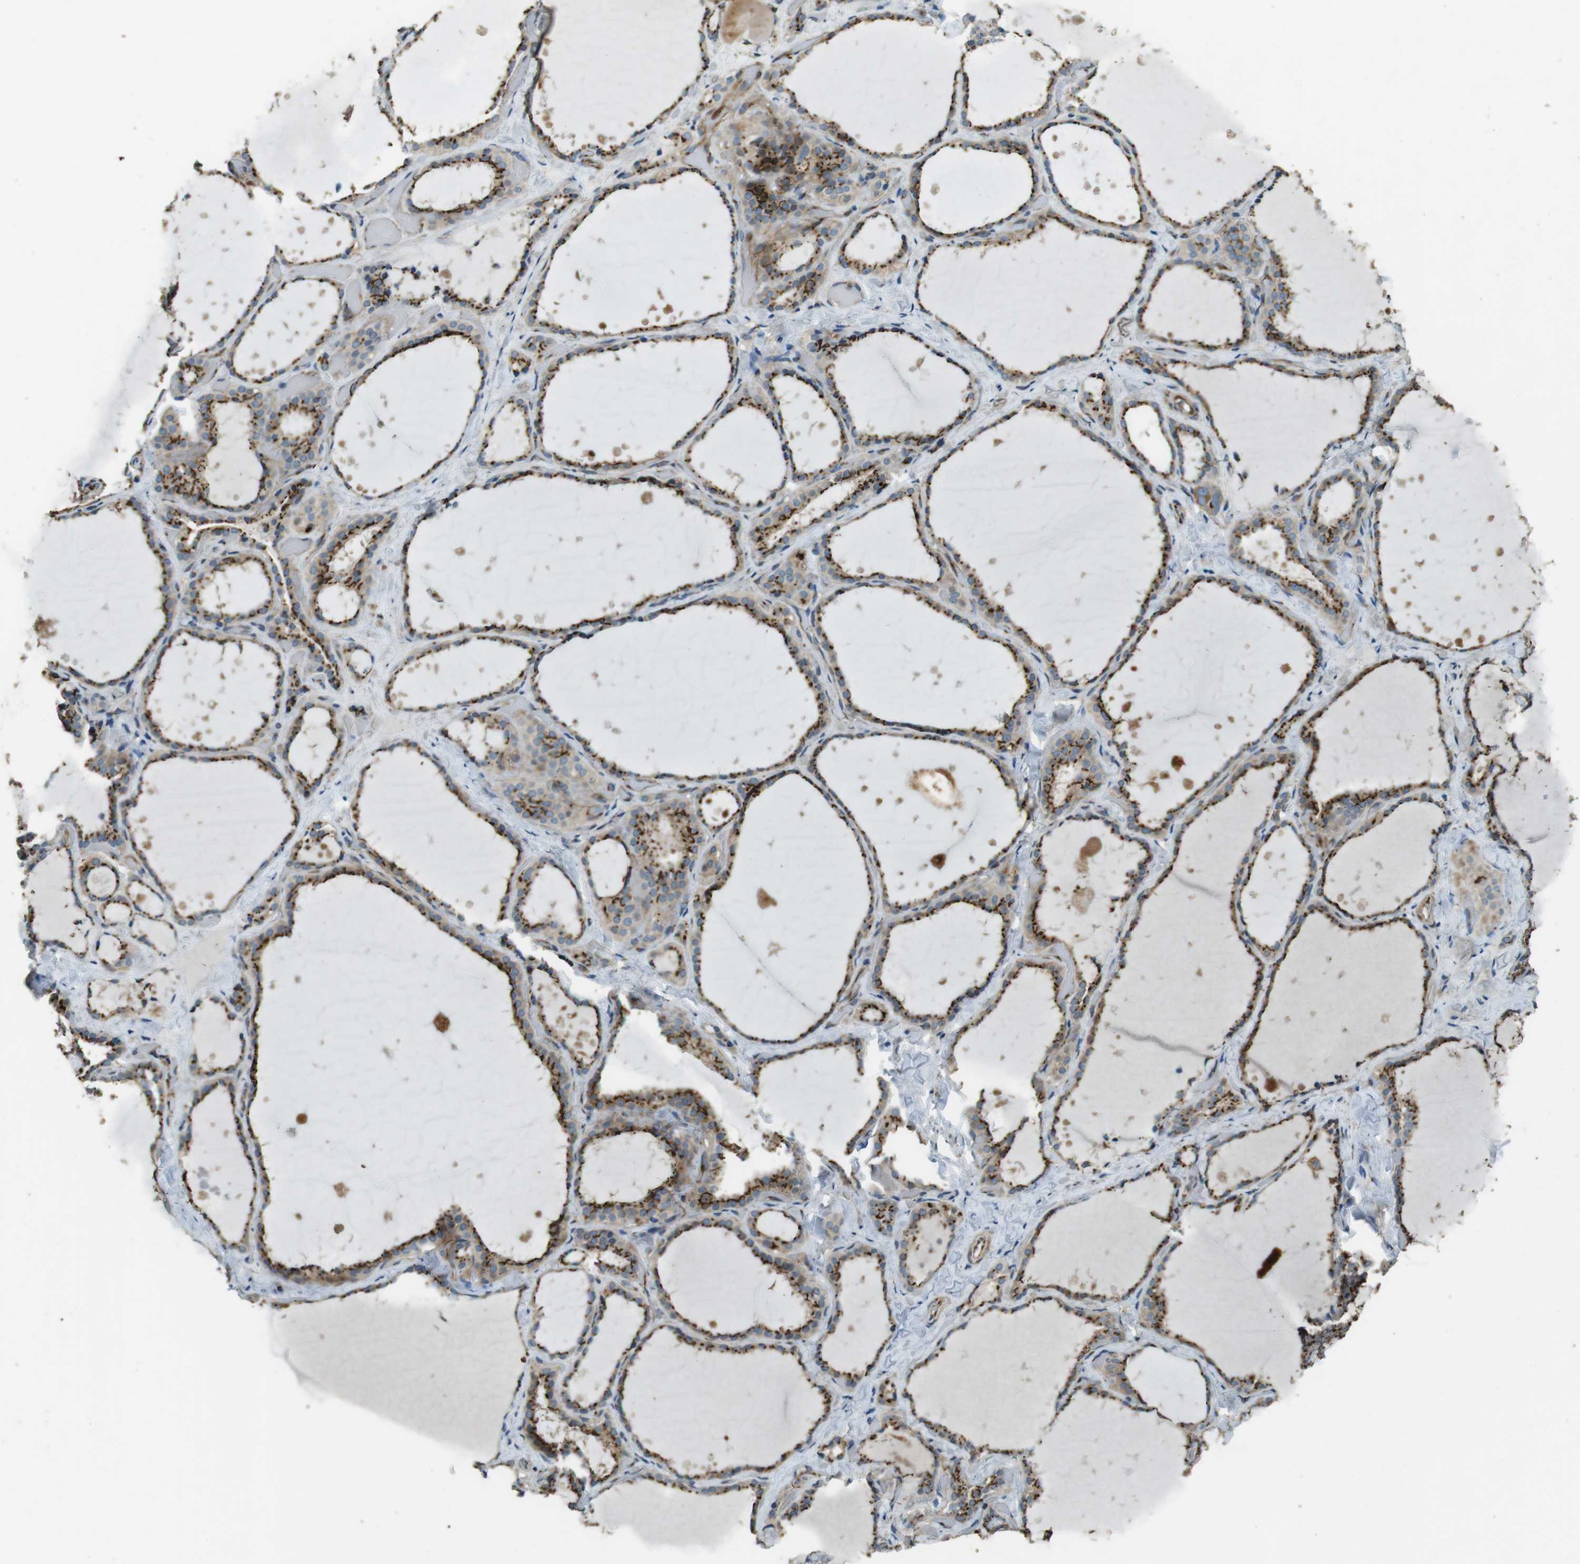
{"staining": {"intensity": "strong", "quantity": ">75%", "location": "cytoplasmic/membranous"}, "tissue": "thyroid gland", "cell_type": "Glandular cells", "image_type": "normal", "snomed": [{"axis": "morphology", "description": "Normal tissue, NOS"}, {"axis": "topography", "description": "Thyroid gland"}], "caption": "A brown stain highlights strong cytoplasmic/membranous expression of a protein in glandular cells of unremarkable human thyroid gland. (brown staining indicates protein expression, while blue staining denotes nuclei).", "gene": "TMEM115", "patient": {"sex": "female", "age": 44}}